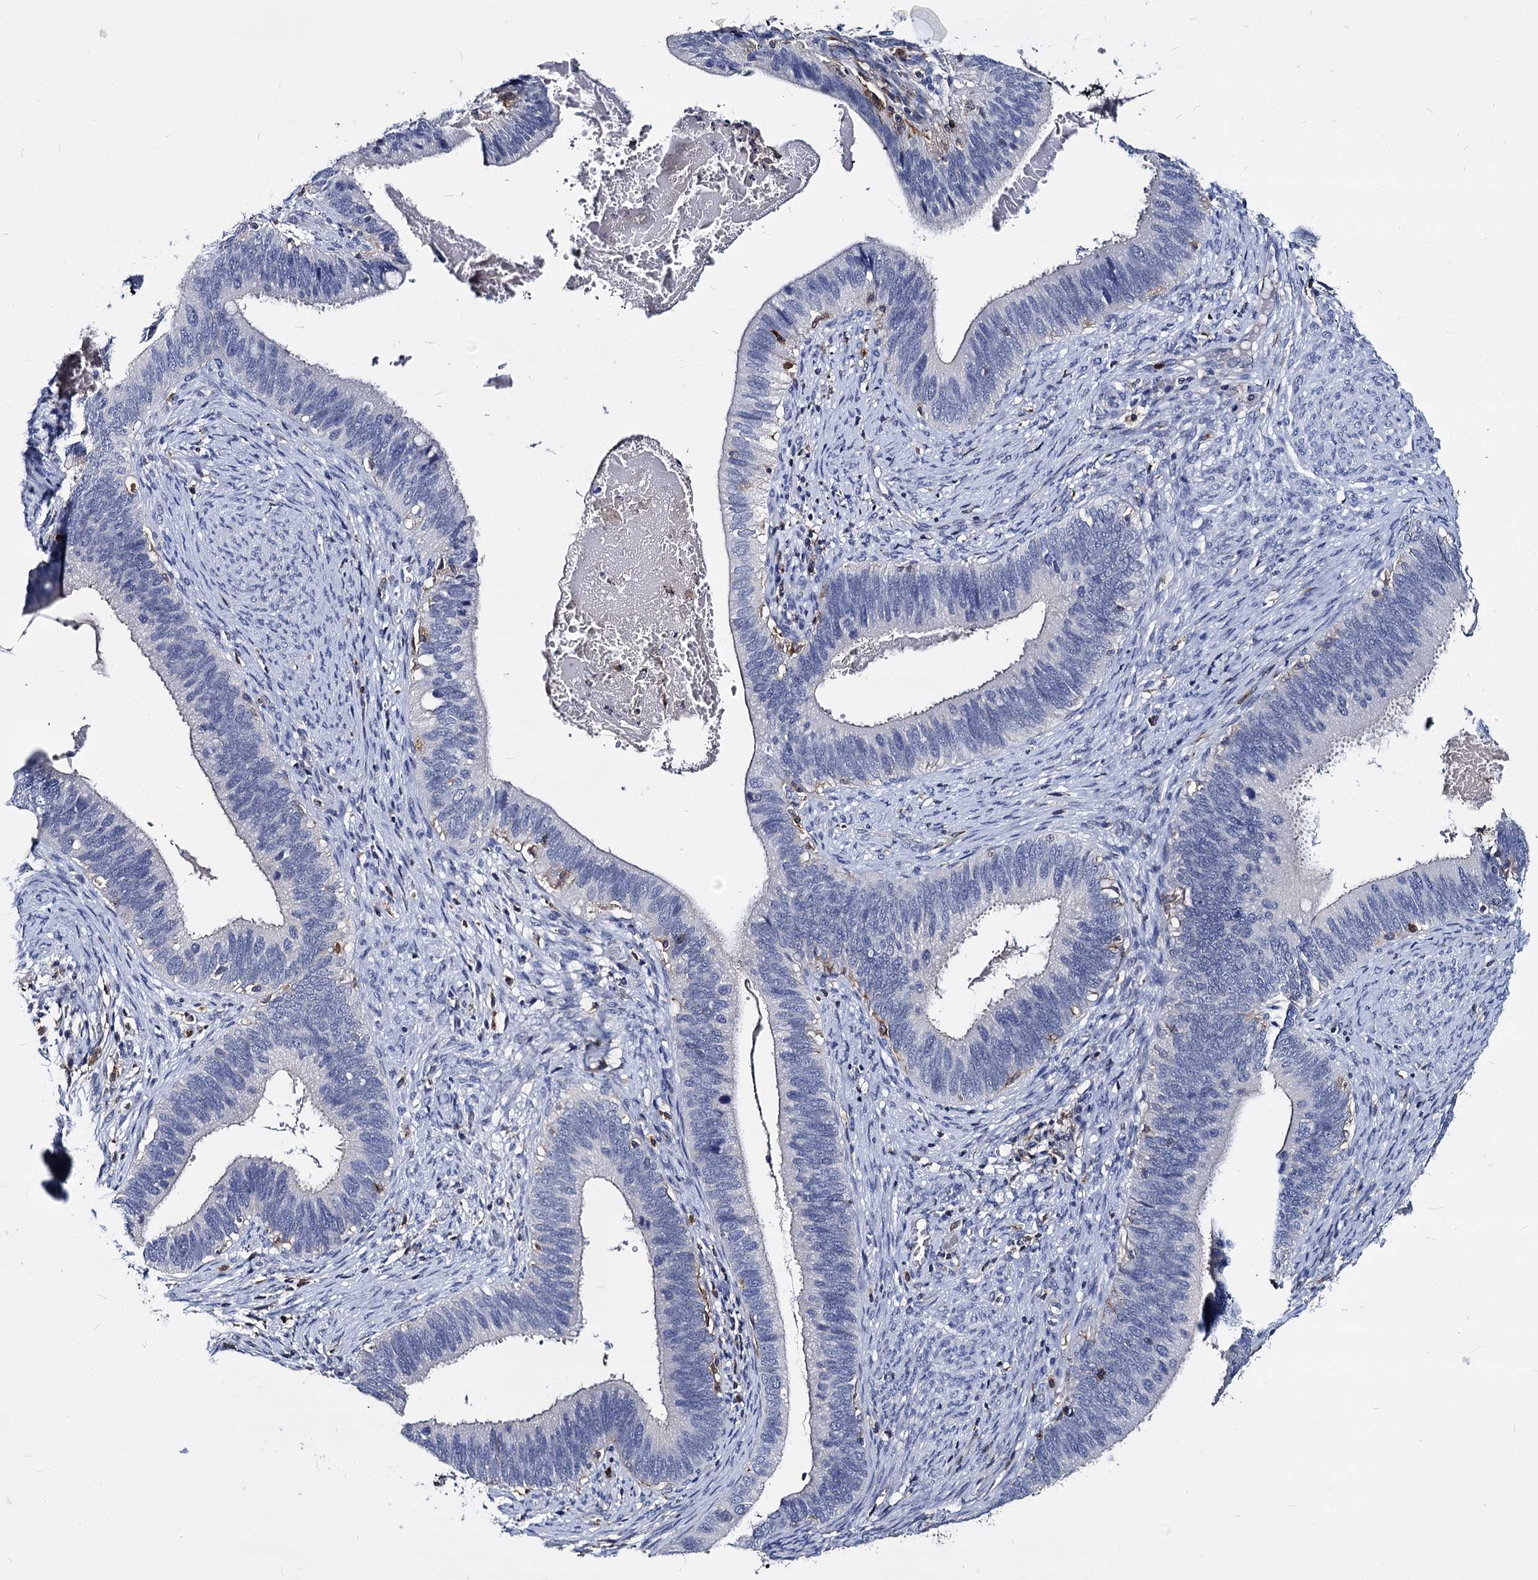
{"staining": {"intensity": "negative", "quantity": "none", "location": "none"}, "tissue": "cervical cancer", "cell_type": "Tumor cells", "image_type": "cancer", "snomed": [{"axis": "morphology", "description": "Adenocarcinoma, NOS"}, {"axis": "topography", "description": "Cervix"}], "caption": "The immunohistochemistry (IHC) image has no significant expression in tumor cells of cervical cancer (adenocarcinoma) tissue.", "gene": "RHOG", "patient": {"sex": "female", "age": 42}}